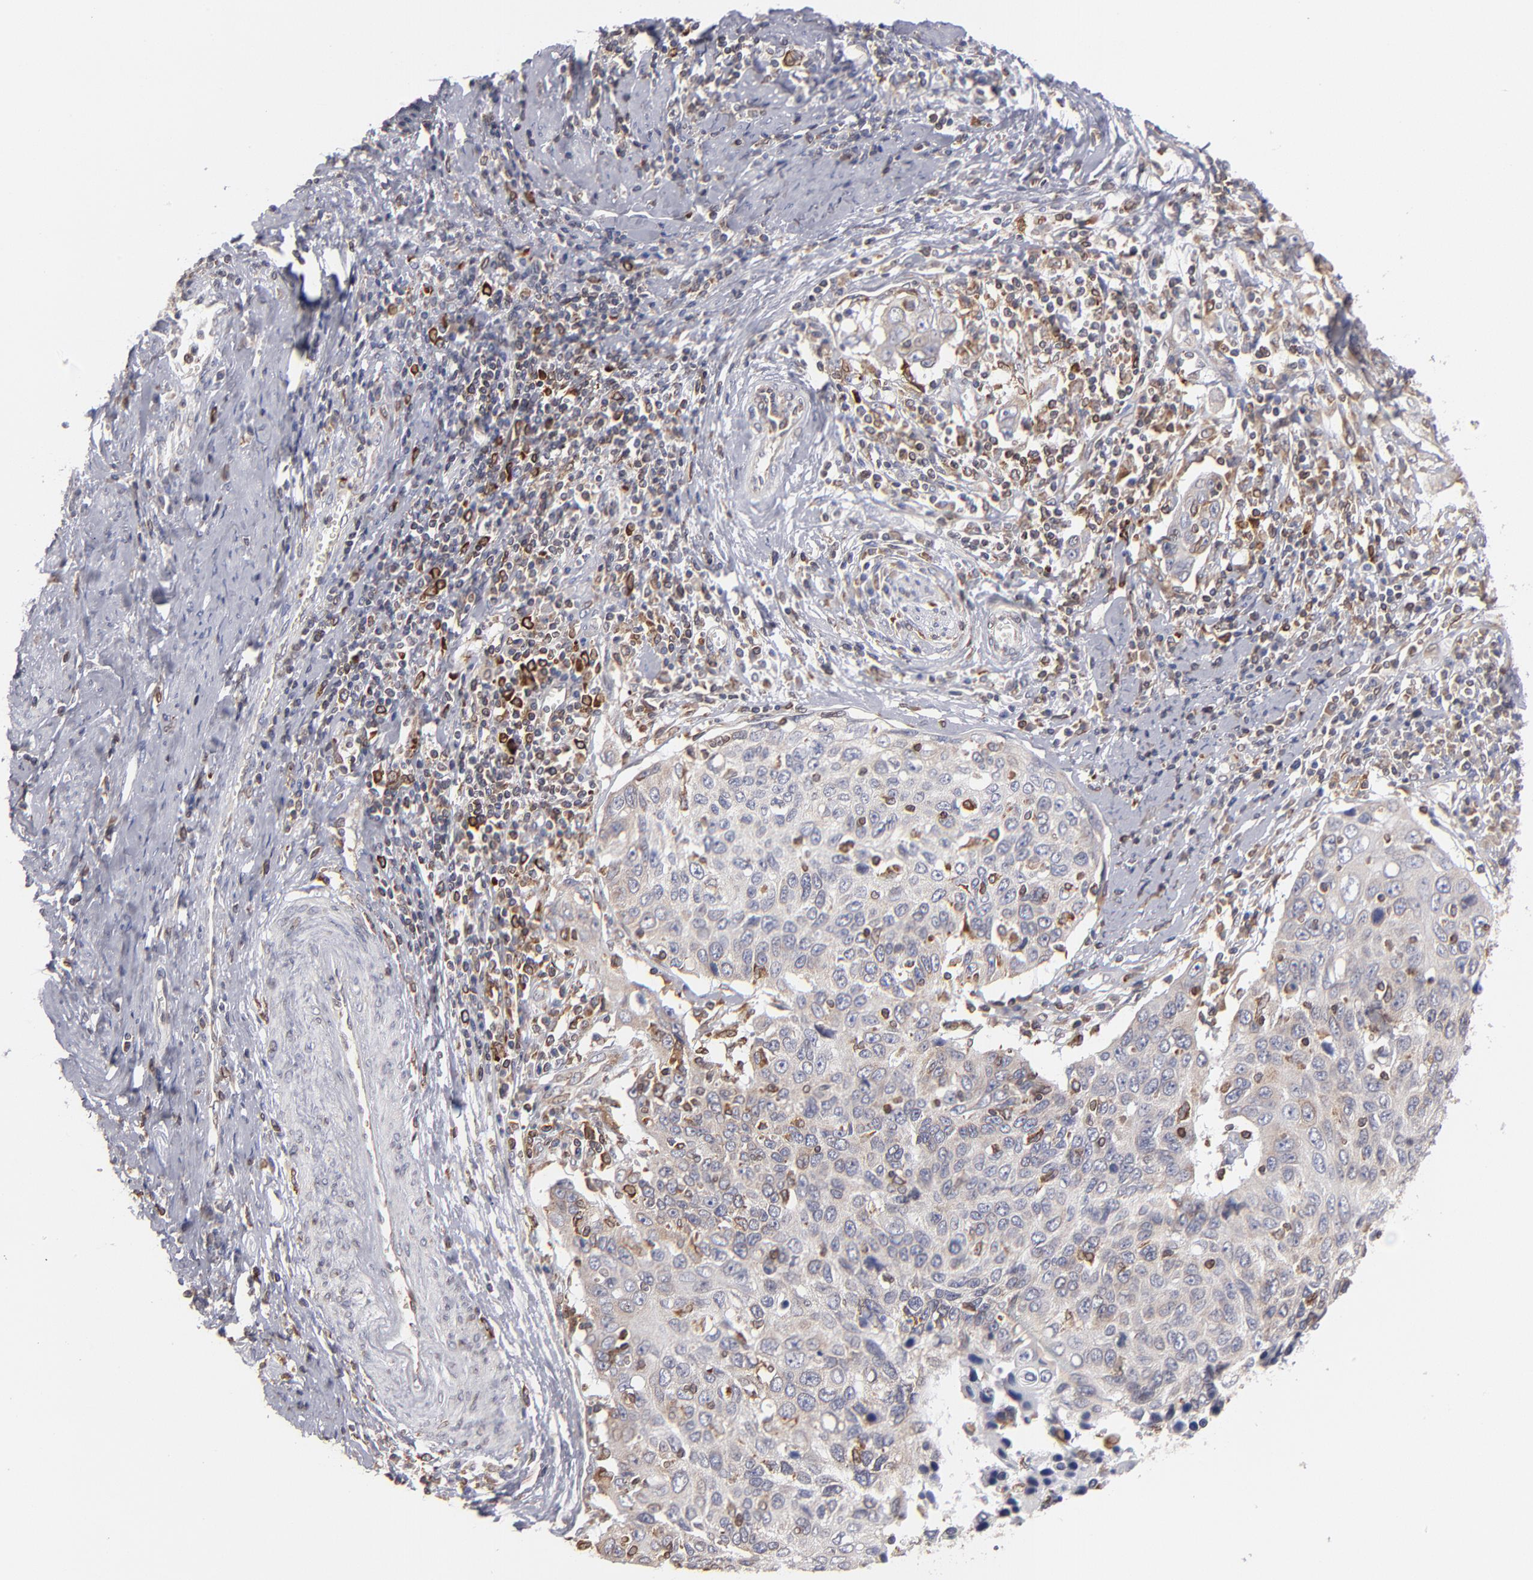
{"staining": {"intensity": "weak", "quantity": "25%-75%", "location": "cytoplasmic/membranous"}, "tissue": "cervical cancer", "cell_type": "Tumor cells", "image_type": "cancer", "snomed": [{"axis": "morphology", "description": "Squamous cell carcinoma, NOS"}, {"axis": "topography", "description": "Cervix"}], "caption": "Cervical squamous cell carcinoma stained with a protein marker exhibits weak staining in tumor cells.", "gene": "TMX1", "patient": {"sex": "female", "age": 53}}